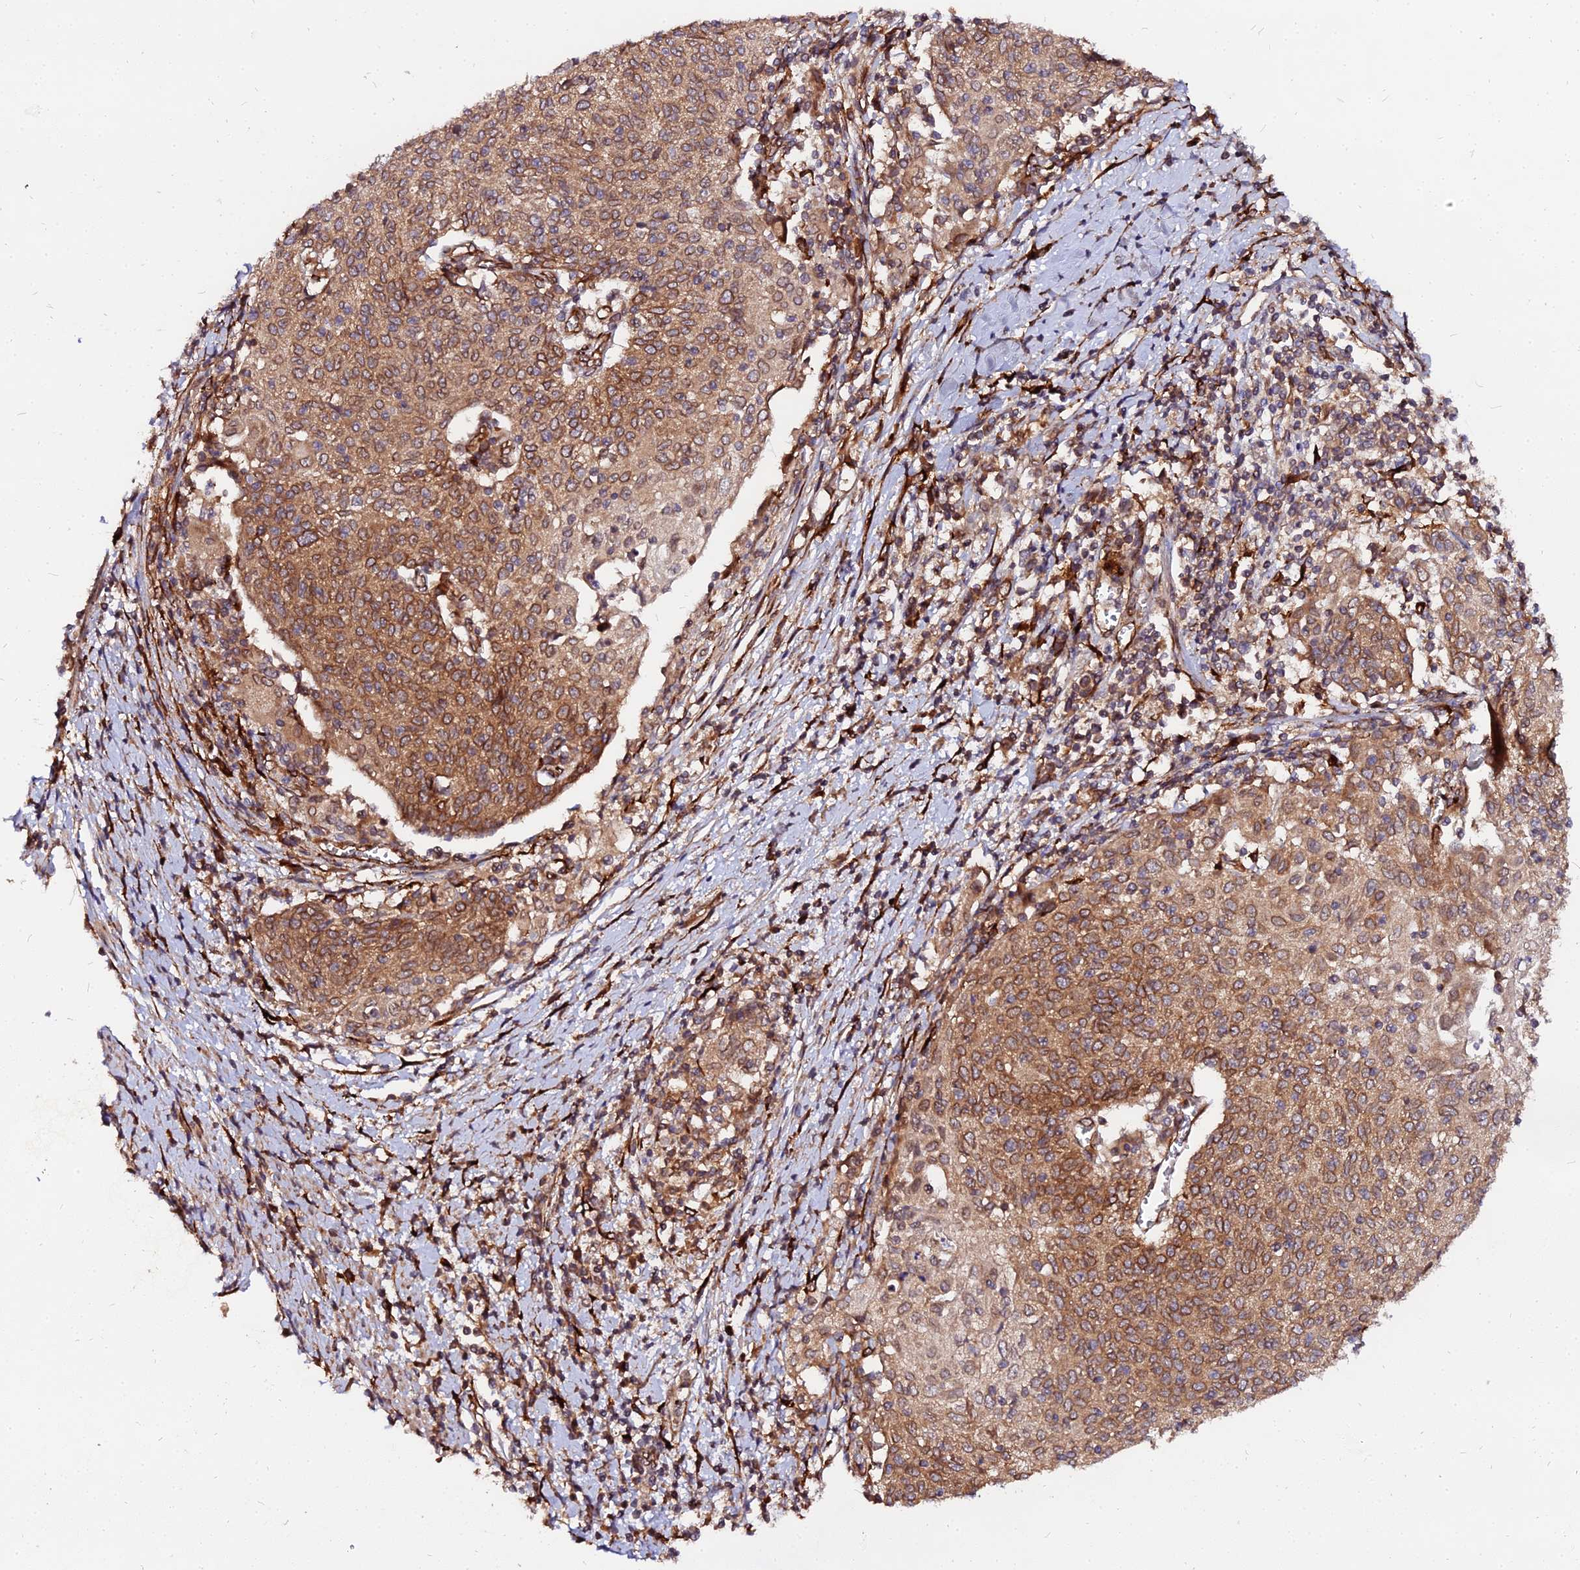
{"staining": {"intensity": "moderate", "quantity": ">75%", "location": "cytoplasmic/membranous"}, "tissue": "cervical cancer", "cell_type": "Tumor cells", "image_type": "cancer", "snomed": [{"axis": "morphology", "description": "Squamous cell carcinoma, NOS"}, {"axis": "topography", "description": "Cervix"}], "caption": "Immunohistochemistry (IHC) photomicrograph of human squamous cell carcinoma (cervical) stained for a protein (brown), which displays medium levels of moderate cytoplasmic/membranous expression in about >75% of tumor cells.", "gene": "PDE4D", "patient": {"sex": "female", "age": 52}}